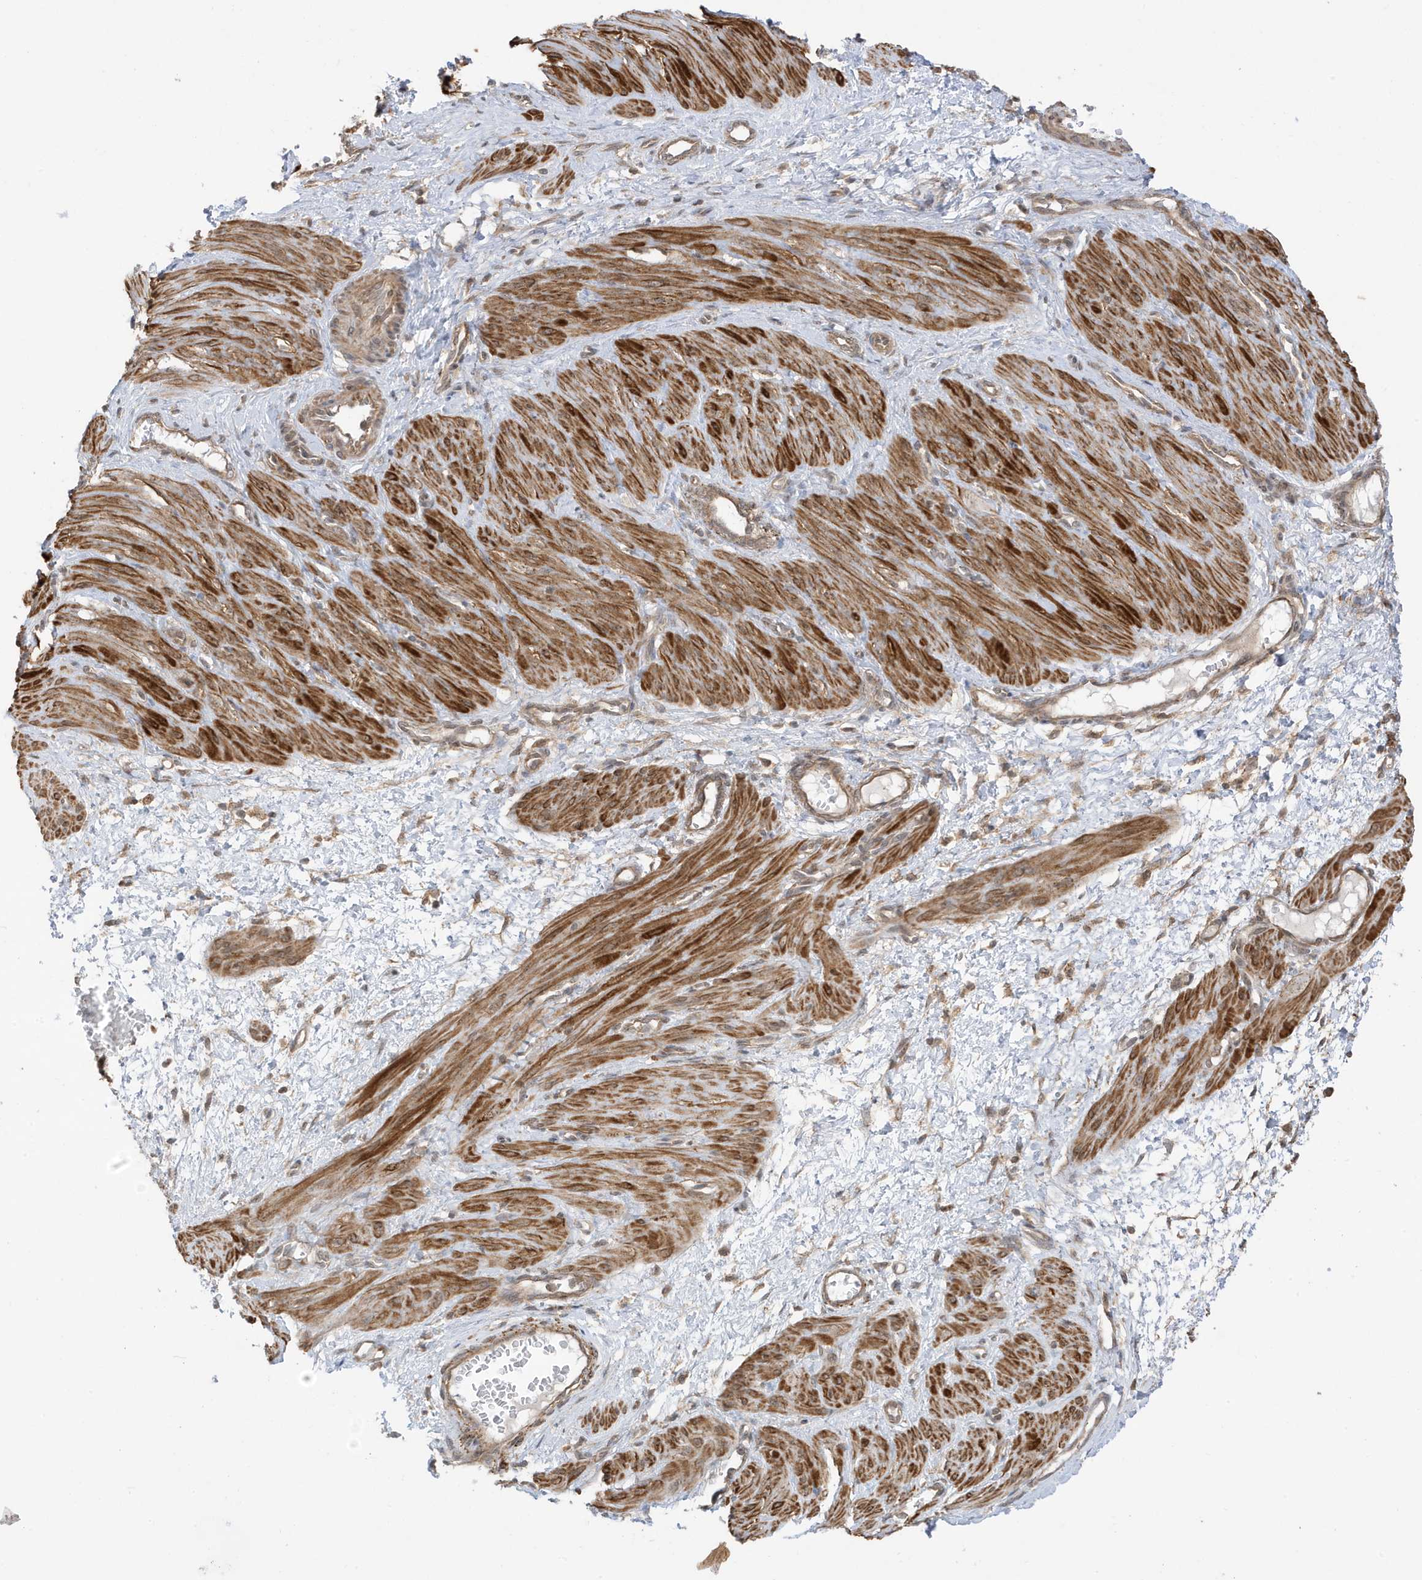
{"staining": {"intensity": "strong", "quantity": ">75%", "location": "cytoplasmic/membranous"}, "tissue": "smooth muscle", "cell_type": "Smooth muscle cells", "image_type": "normal", "snomed": [{"axis": "morphology", "description": "Normal tissue, NOS"}, {"axis": "topography", "description": "Endometrium"}], "caption": "Human smooth muscle stained with a protein marker exhibits strong staining in smooth muscle cells.", "gene": "DHX36", "patient": {"sex": "female", "age": 33}}